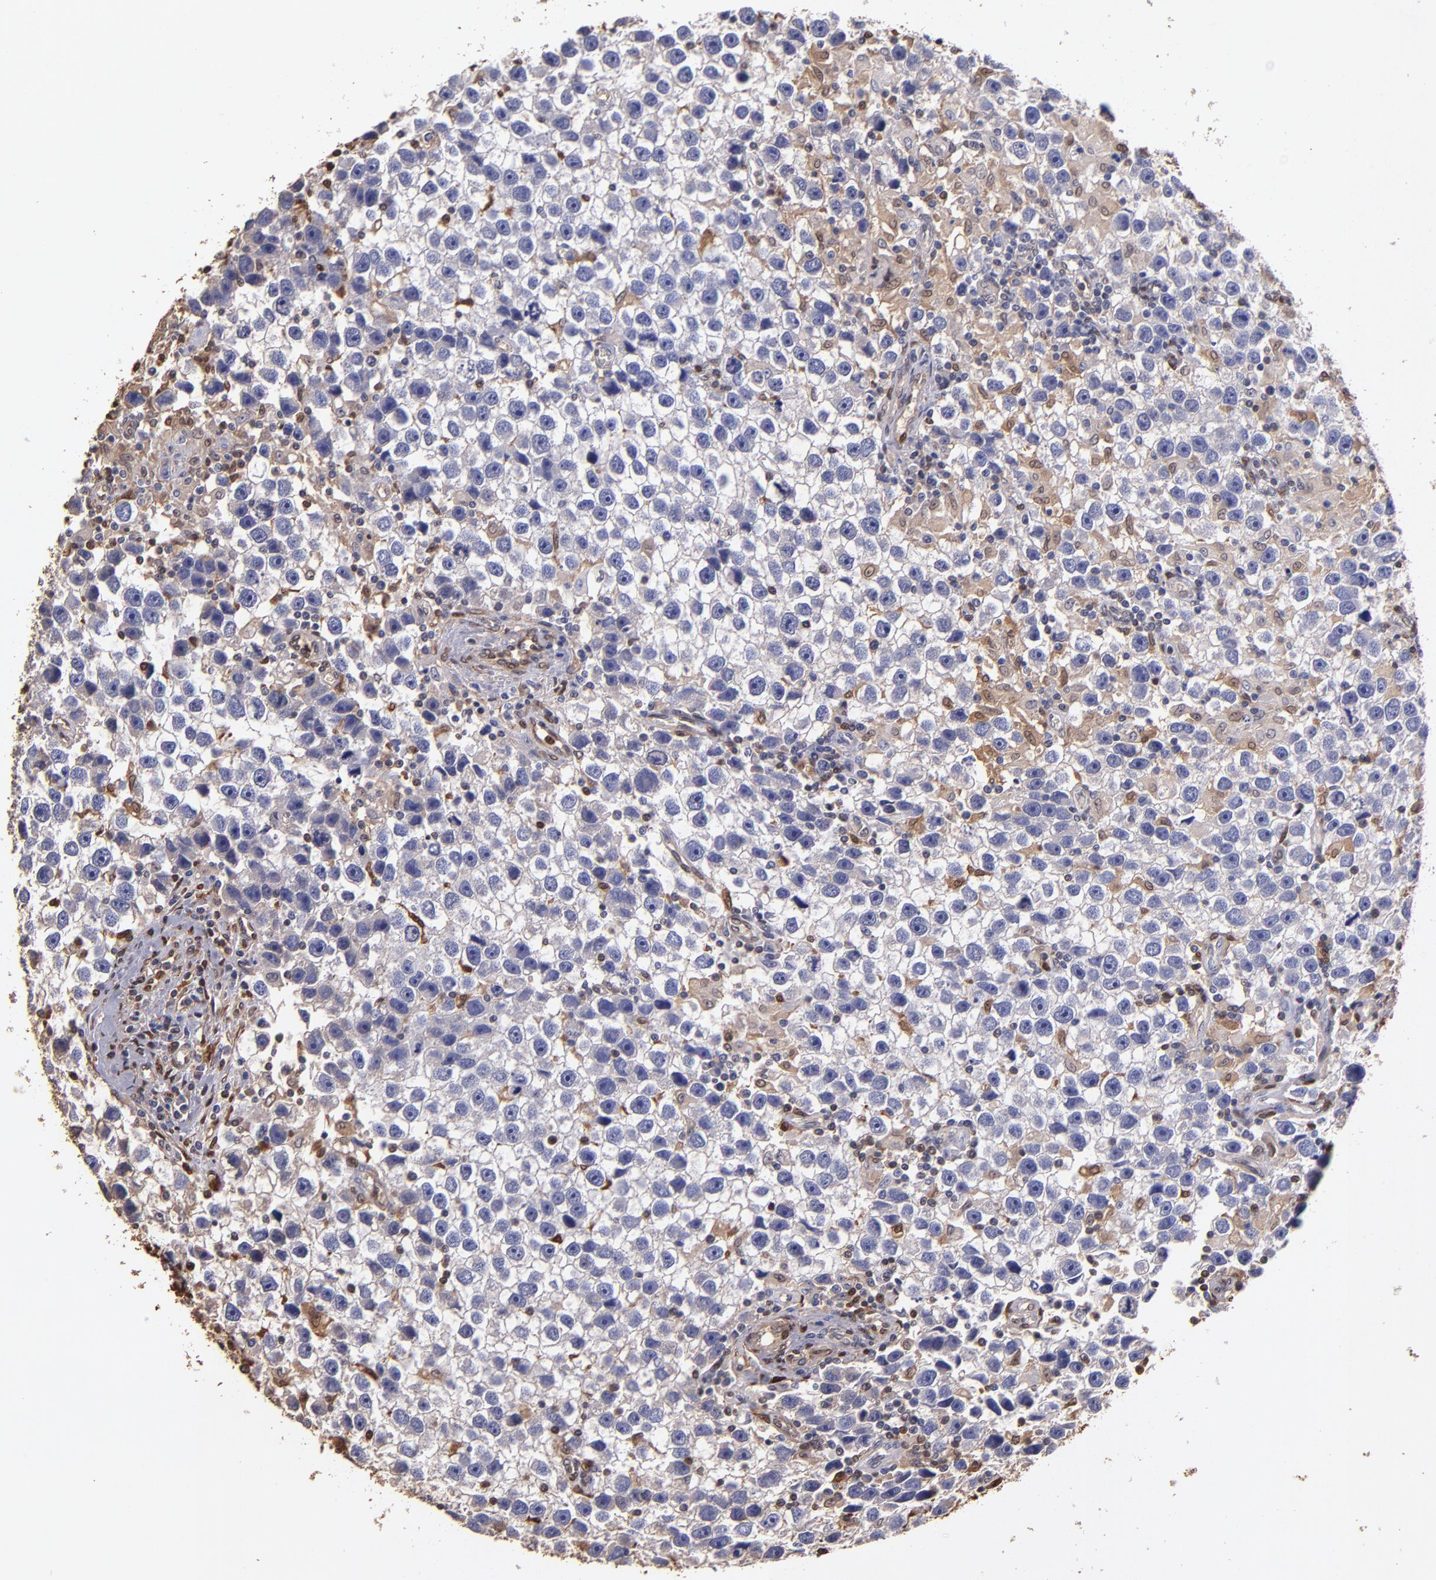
{"staining": {"intensity": "weak", "quantity": "<25%", "location": "cytoplasmic/membranous"}, "tissue": "testis cancer", "cell_type": "Tumor cells", "image_type": "cancer", "snomed": [{"axis": "morphology", "description": "Seminoma, NOS"}, {"axis": "topography", "description": "Testis"}], "caption": "This is a image of immunohistochemistry staining of testis cancer (seminoma), which shows no positivity in tumor cells.", "gene": "S100A6", "patient": {"sex": "male", "age": 43}}